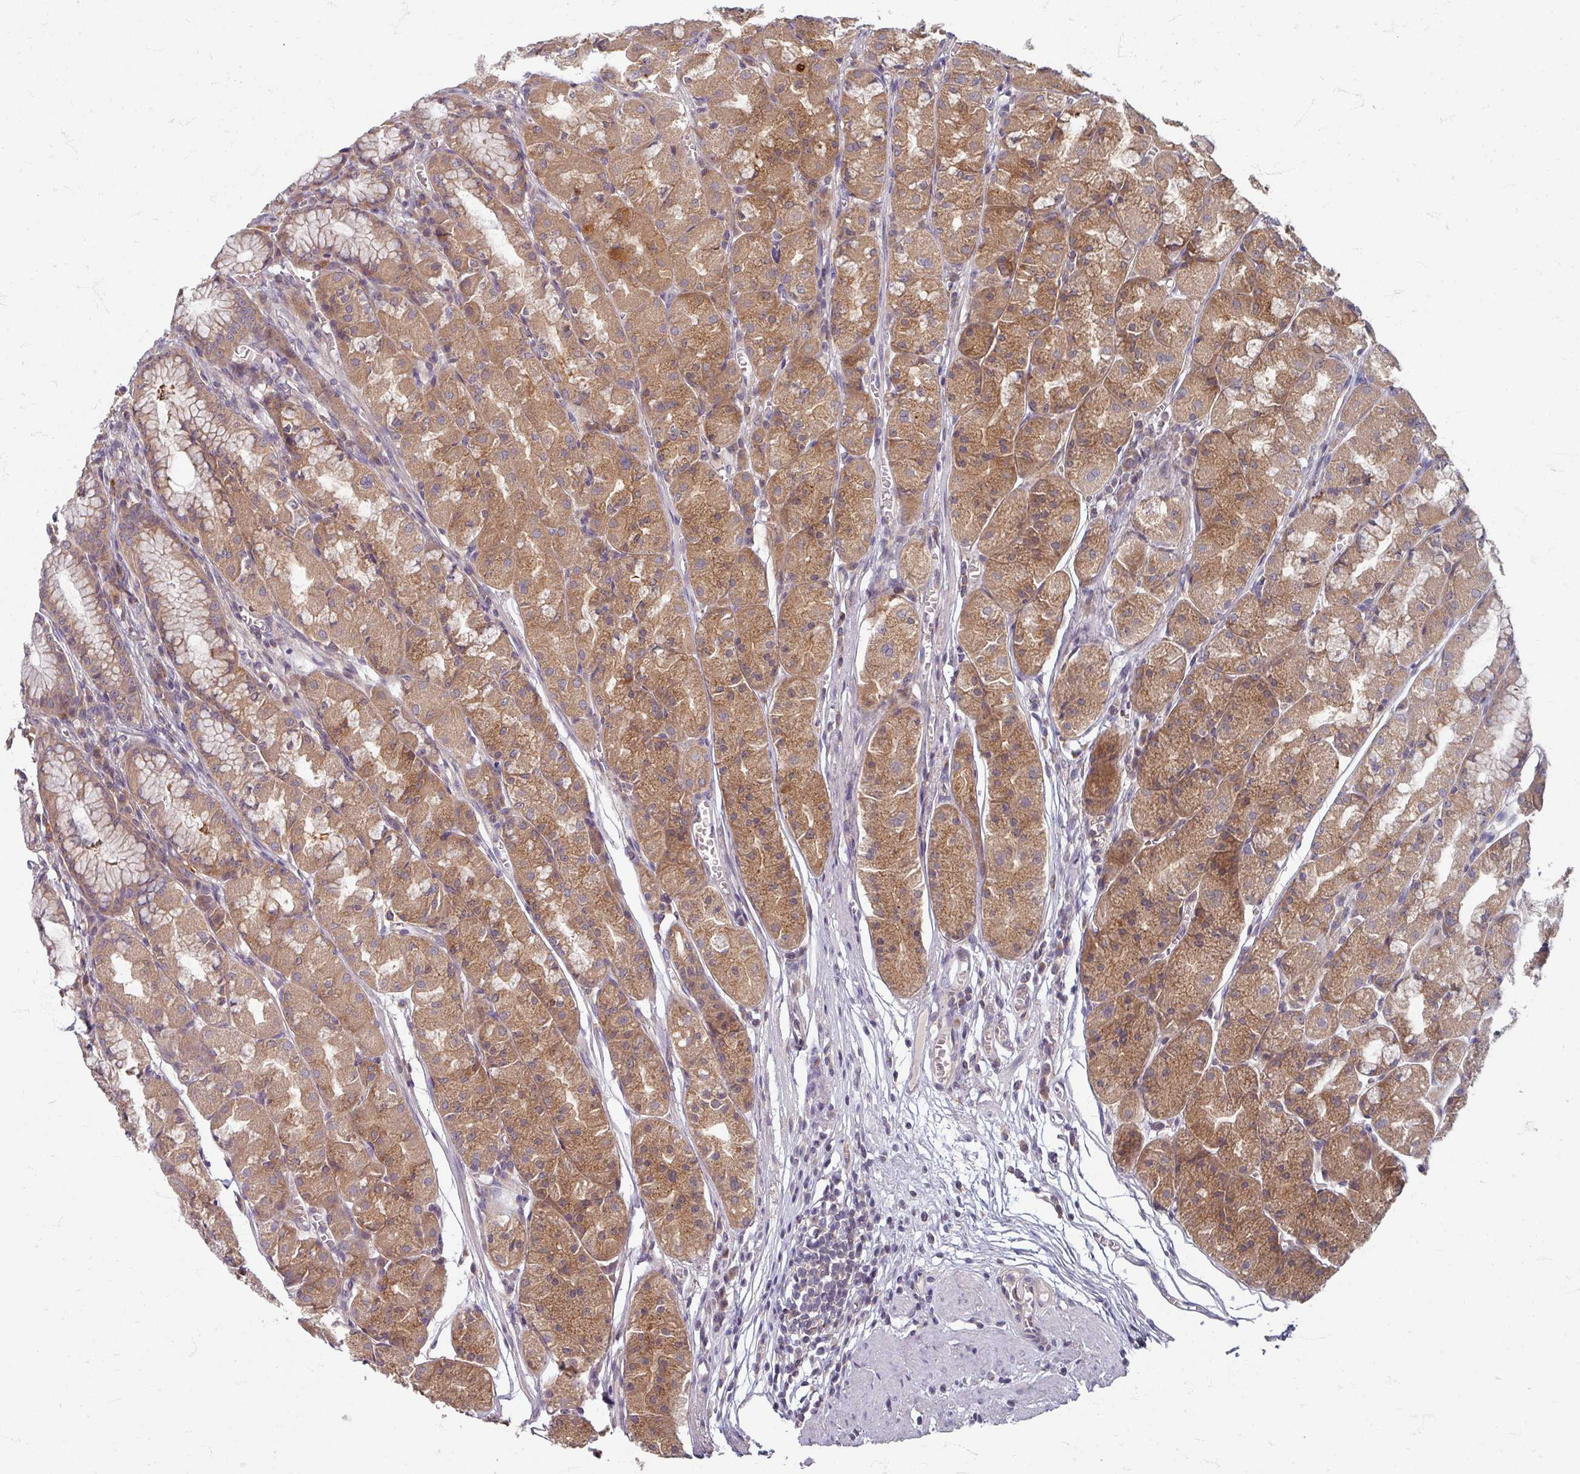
{"staining": {"intensity": "moderate", "quantity": ">75%", "location": "cytoplasmic/membranous"}, "tissue": "stomach", "cell_type": "Glandular cells", "image_type": "normal", "snomed": [{"axis": "morphology", "description": "Normal tissue, NOS"}, {"axis": "topography", "description": "Stomach"}], "caption": "High-power microscopy captured an IHC photomicrograph of unremarkable stomach, revealing moderate cytoplasmic/membranous staining in approximately >75% of glandular cells. The staining was performed using DAB to visualize the protein expression in brown, while the nuclei were stained in blue with hematoxylin (Magnification: 20x).", "gene": "STAM", "patient": {"sex": "male", "age": 55}}